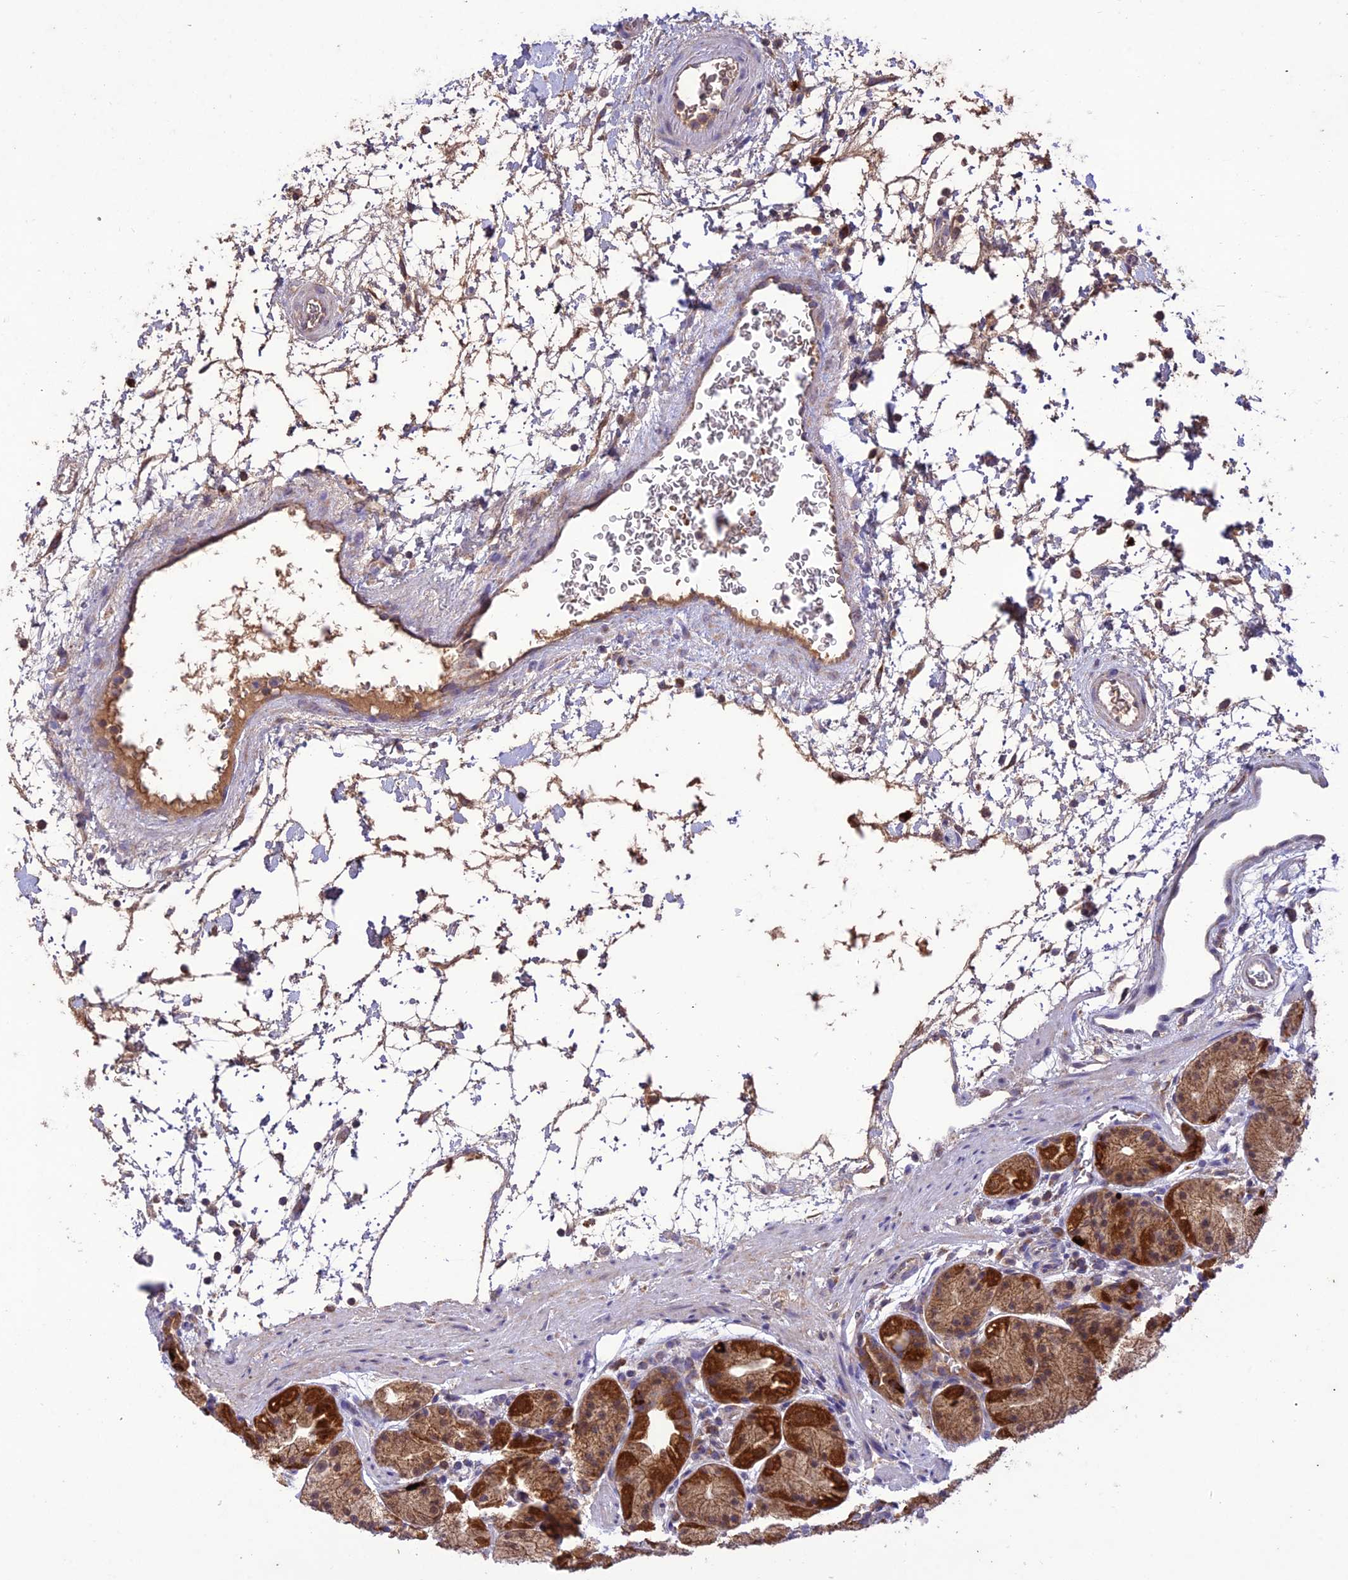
{"staining": {"intensity": "strong", "quantity": ">75%", "location": "cytoplasmic/membranous"}, "tissue": "stomach", "cell_type": "Glandular cells", "image_type": "normal", "snomed": [{"axis": "morphology", "description": "Normal tissue, NOS"}, {"axis": "topography", "description": "Stomach, upper"}], "caption": "Unremarkable stomach shows strong cytoplasmic/membranous positivity in approximately >75% of glandular cells.", "gene": "NDUFAF1", "patient": {"sex": "male", "age": 48}}